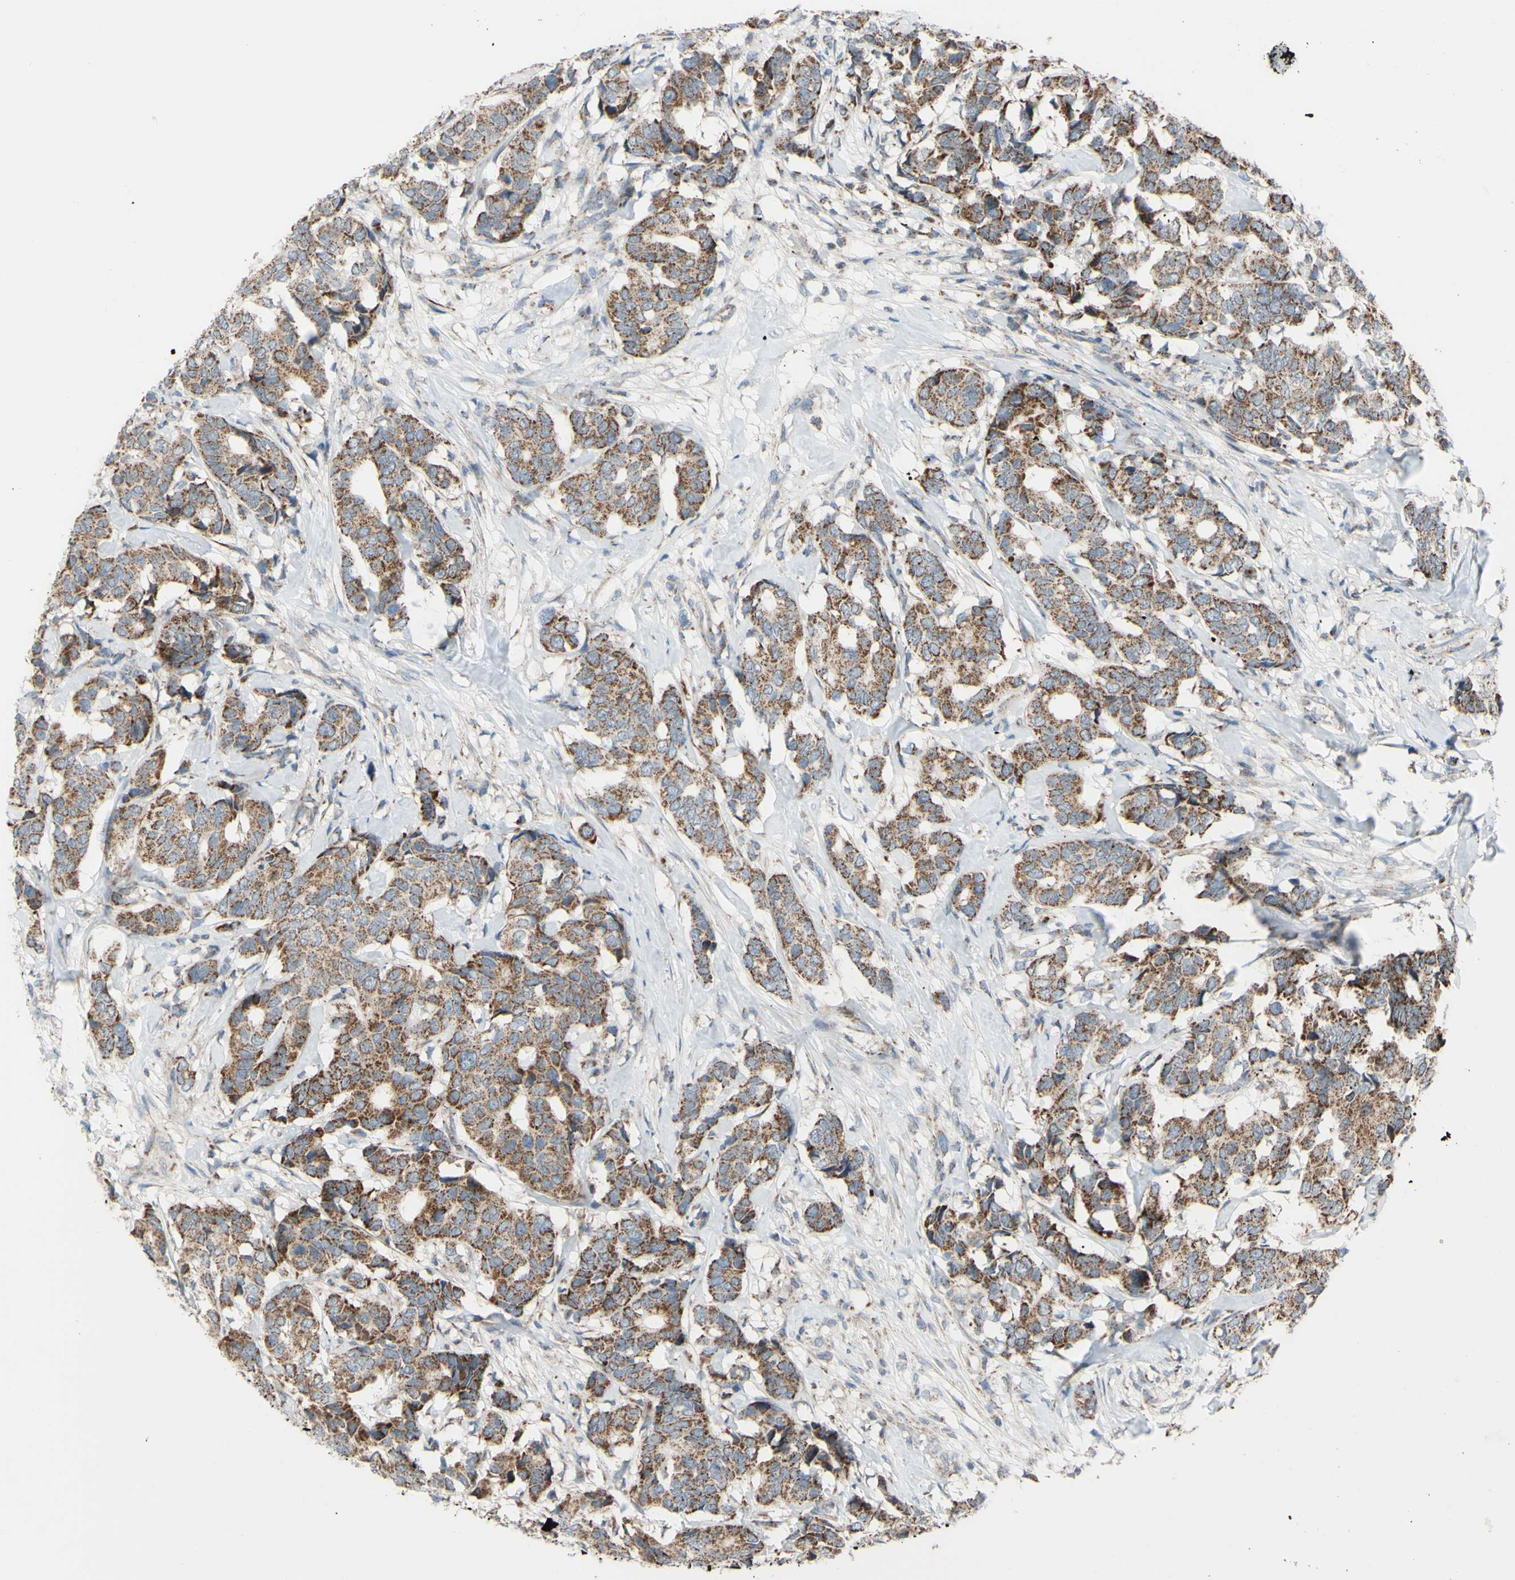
{"staining": {"intensity": "moderate", "quantity": ">75%", "location": "cytoplasmic/membranous"}, "tissue": "breast cancer", "cell_type": "Tumor cells", "image_type": "cancer", "snomed": [{"axis": "morphology", "description": "Duct carcinoma"}, {"axis": "topography", "description": "Breast"}], "caption": "Protein staining of breast cancer (infiltrating ductal carcinoma) tissue exhibits moderate cytoplasmic/membranous expression in about >75% of tumor cells.", "gene": "GLT8D1", "patient": {"sex": "female", "age": 87}}